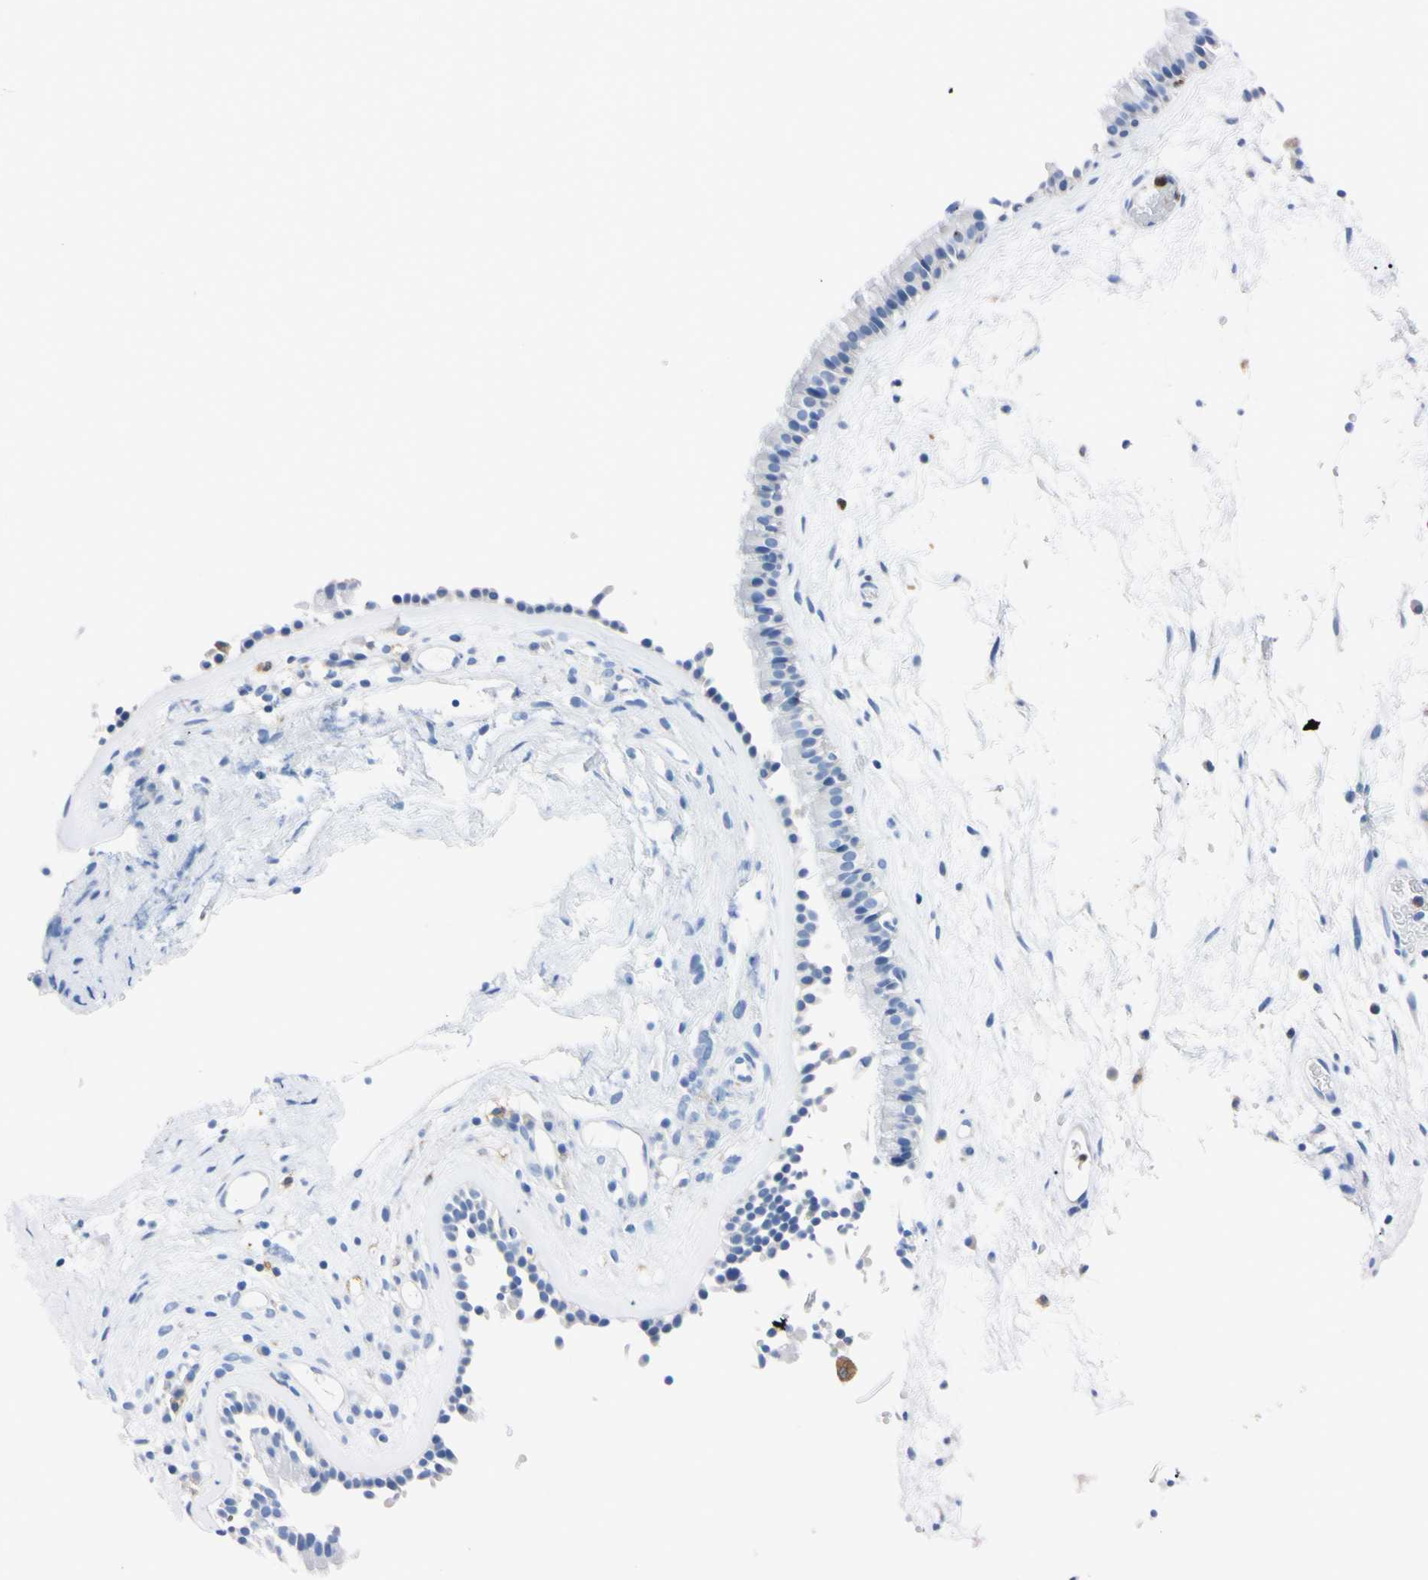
{"staining": {"intensity": "negative", "quantity": "none", "location": "none"}, "tissue": "nasopharynx", "cell_type": "Respiratory epithelial cells", "image_type": "normal", "snomed": [{"axis": "morphology", "description": "Normal tissue, NOS"}, {"axis": "morphology", "description": "Inflammation, NOS"}, {"axis": "topography", "description": "Nasopharynx"}], "caption": "This is a photomicrograph of IHC staining of benign nasopharynx, which shows no positivity in respiratory epithelial cells. (DAB immunohistochemistry visualized using brightfield microscopy, high magnification).", "gene": "NCF4", "patient": {"sex": "male", "age": 48}}